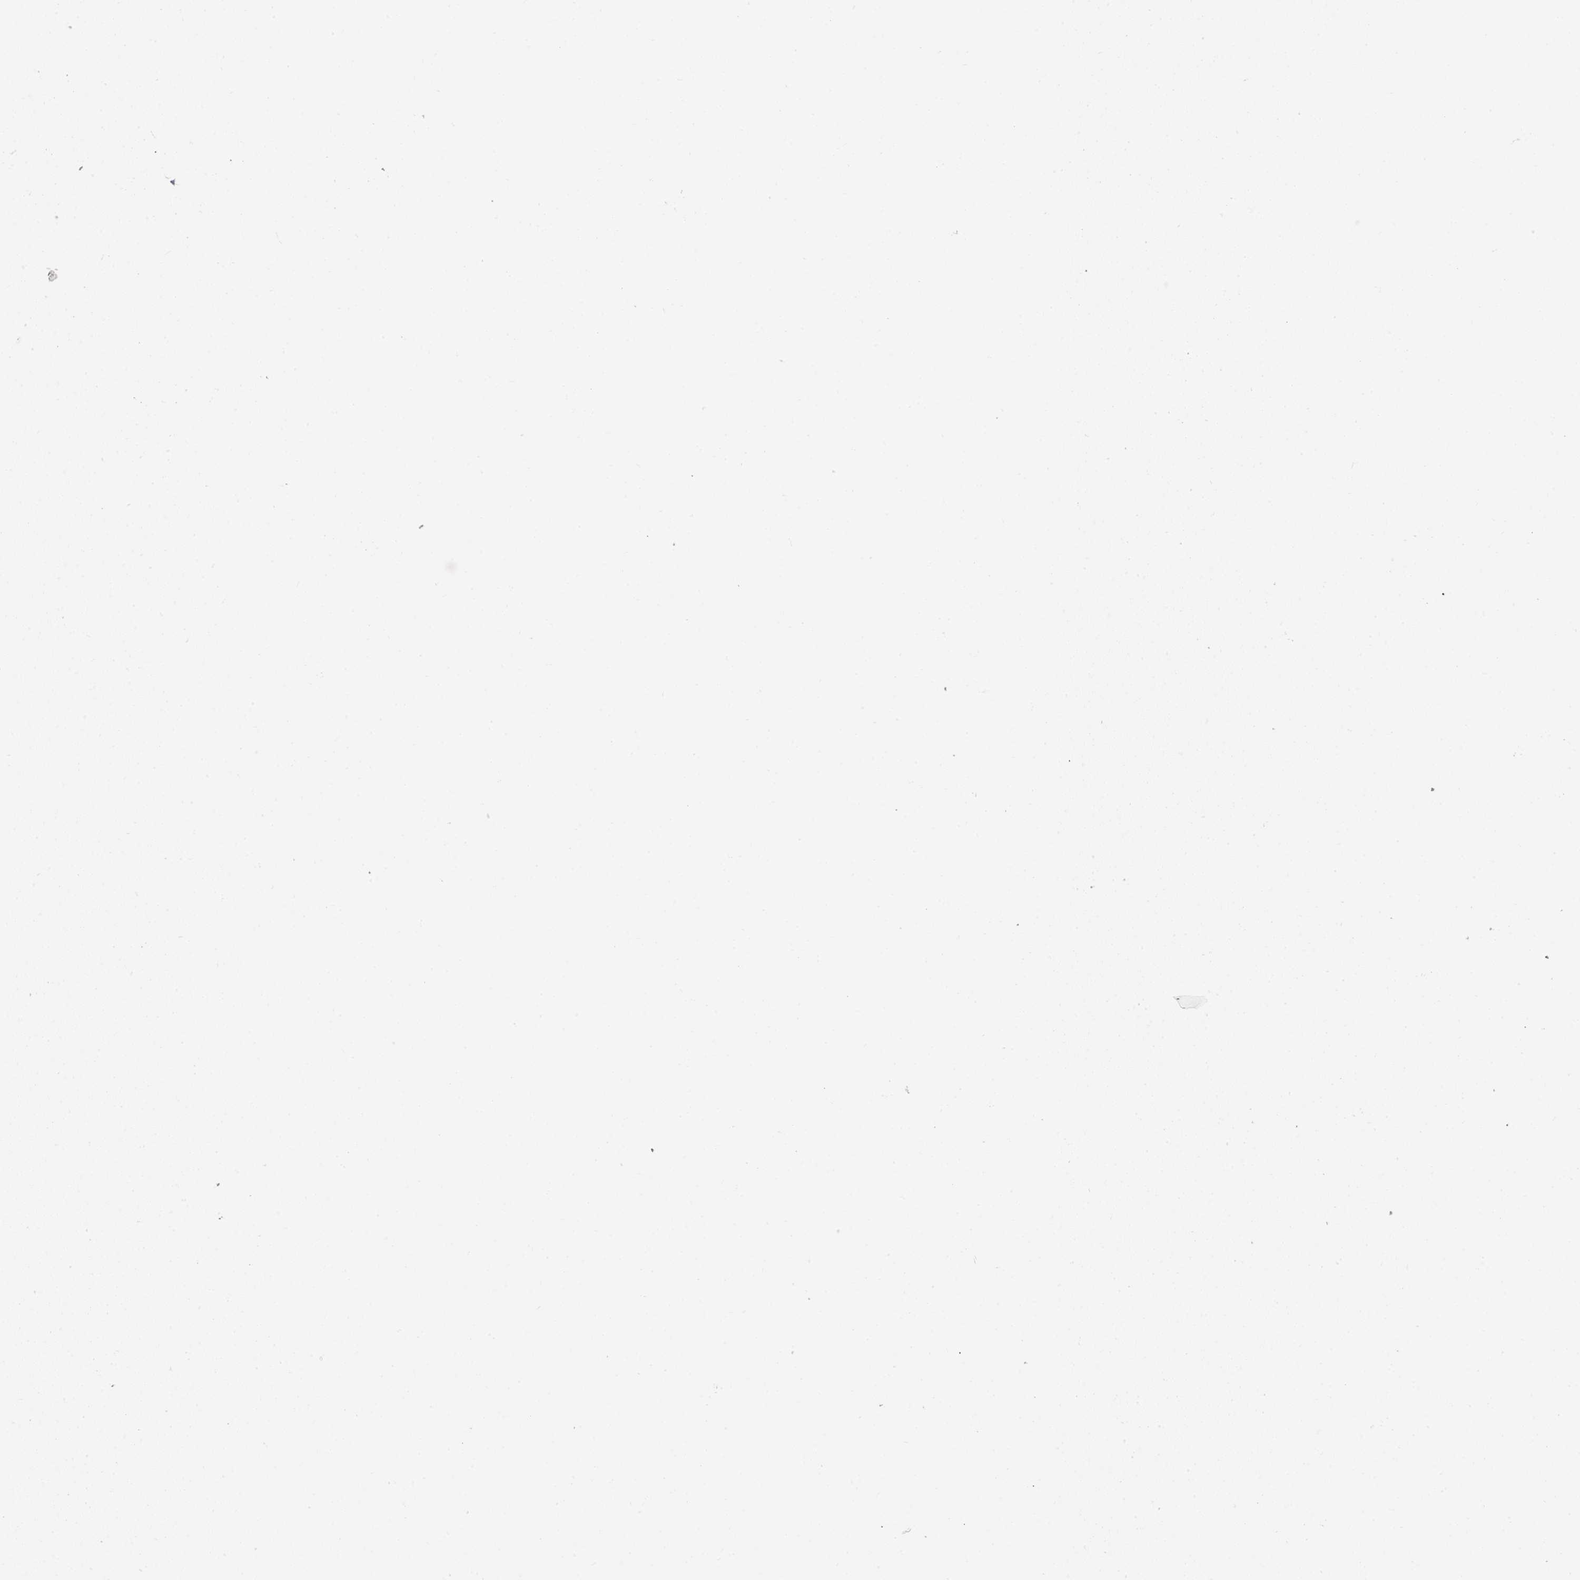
{"staining": {"intensity": "negative", "quantity": "none", "location": "none"}, "tissue": "lymphoma", "cell_type": "Tumor cells", "image_type": "cancer", "snomed": [{"axis": "morphology", "description": "Malignant lymphoma, non-Hodgkin's type, Low grade"}, {"axis": "topography", "description": "Spleen"}], "caption": "Lymphoma stained for a protein using immunohistochemistry reveals no staining tumor cells.", "gene": "LRRC9", "patient": {"sex": "male", "age": 60}}